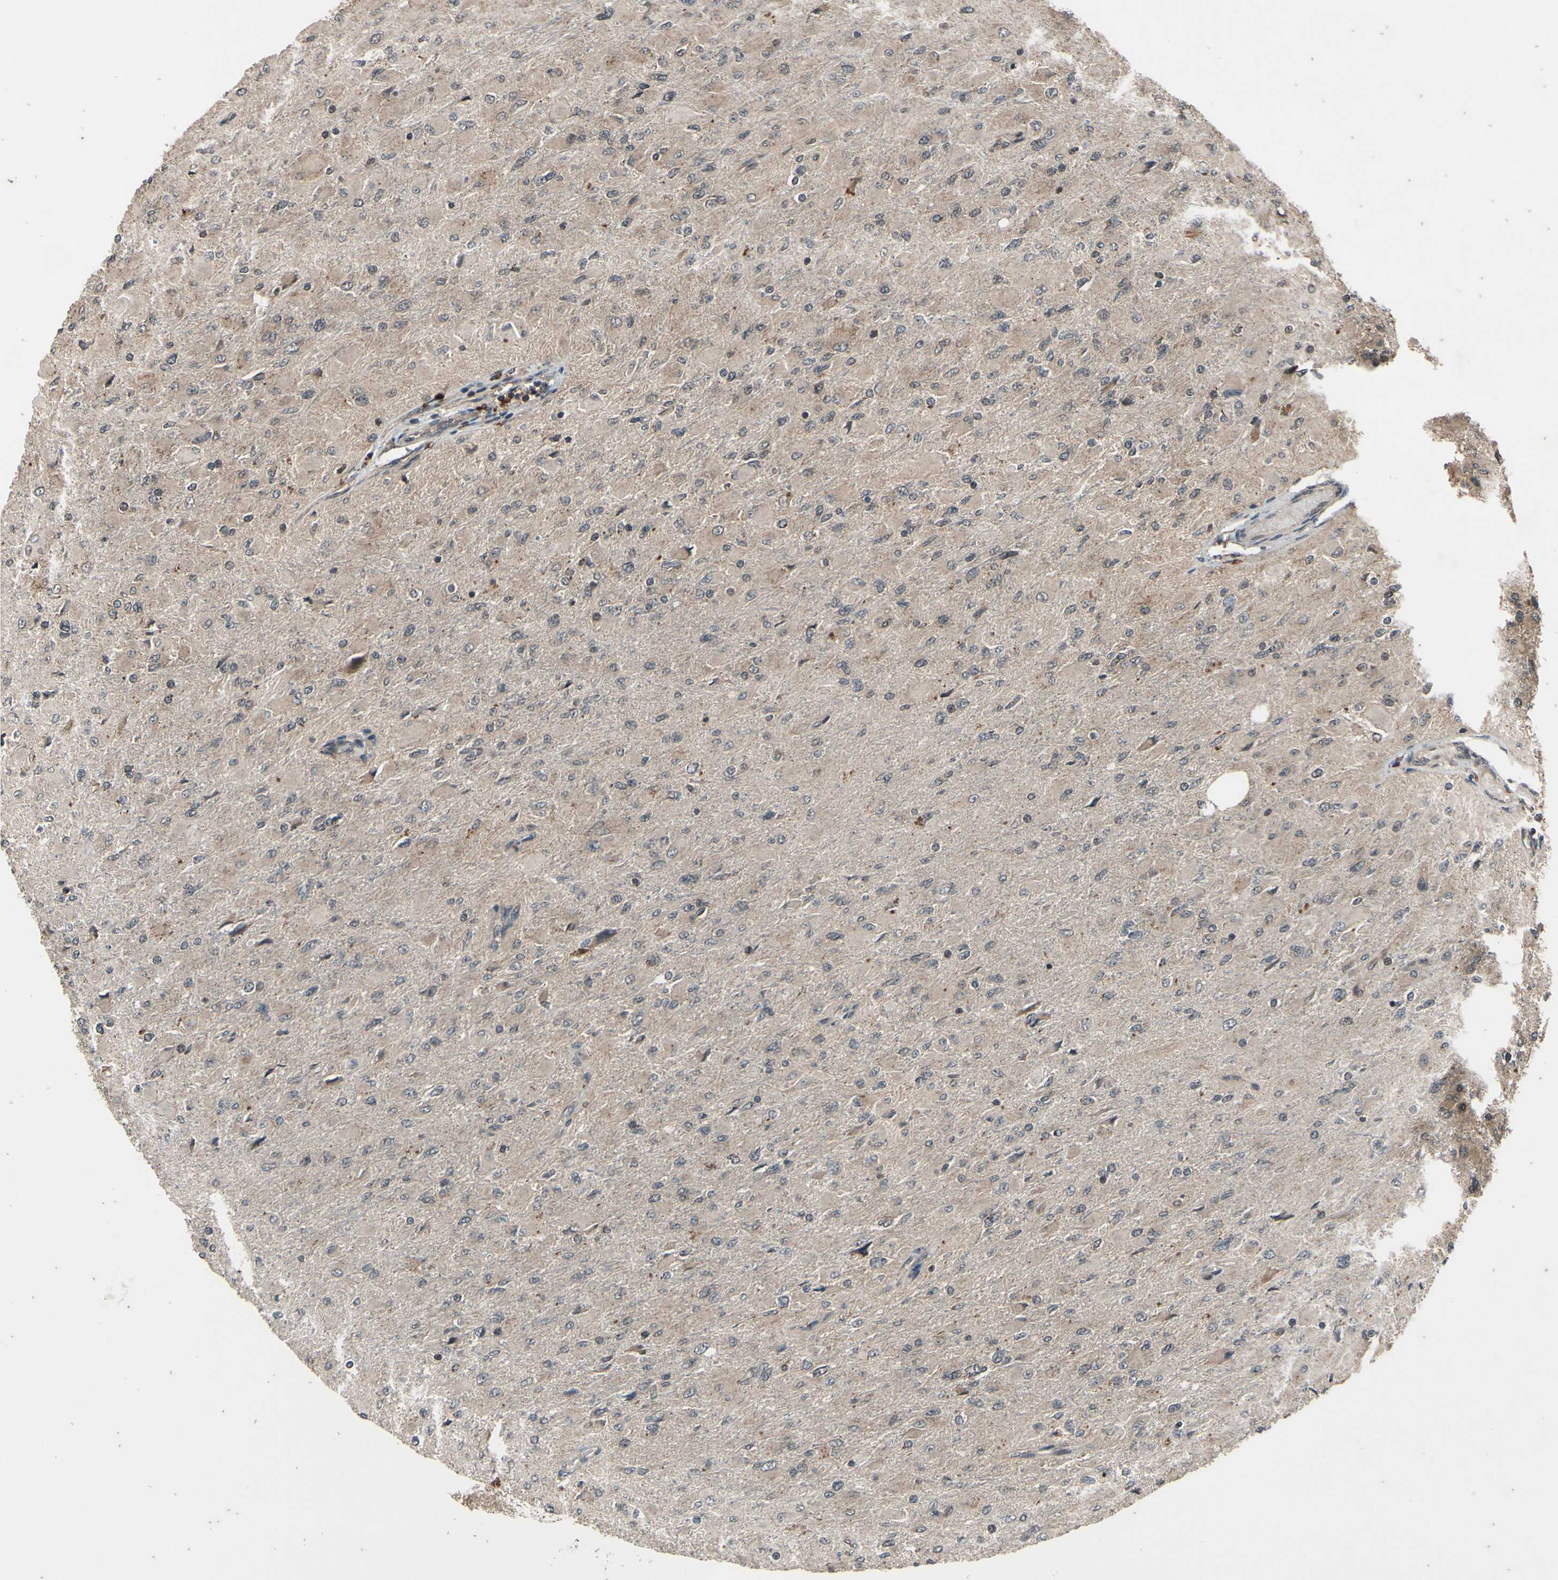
{"staining": {"intensity": "weak", "quantity": "25%-75%", "location": "cytoplasmic/membranous"}, "tissue": "glioma", "cell_type": "Tumor cells", "image_type": "cancer", "snomed": [{"axis": "morphology", "description": "Glioma, malignant, High grade"}, {"axis": "topography", "description": "Cerebral cortex"}], "caption": "A brown stain shows weak cytoplasmic/membranous staining of a protein in human glioma tumor cells.", "gene": "MBTPS2", "patient": {"sex": "female", "age": 36}}